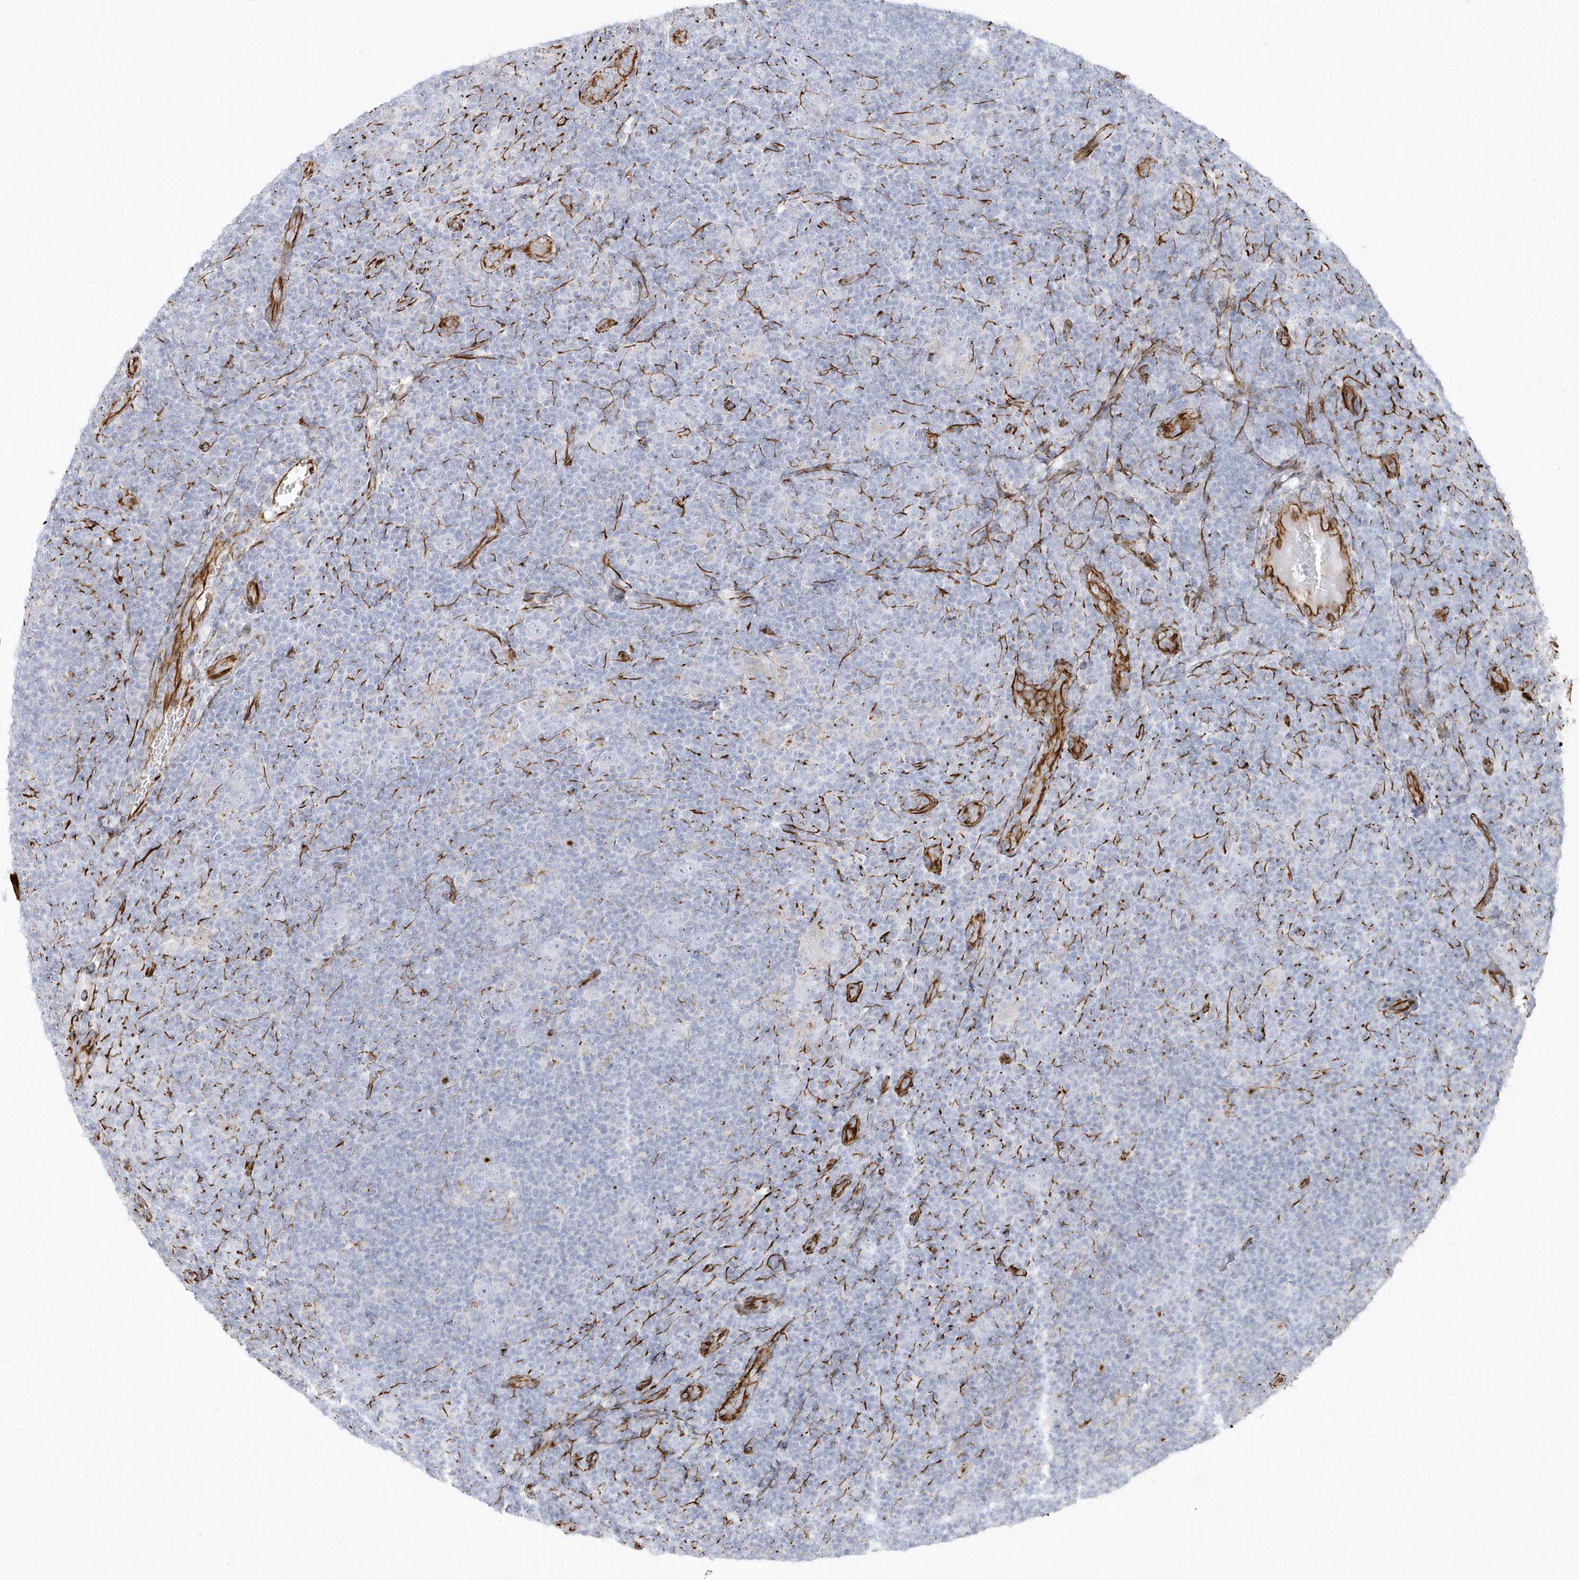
{"staining": {"intensity": "negative", "quantity": "none", "location": "none"}, "tissue": "lymphoma", "cell_type": "Tumor cells", "image_type": "cancer", "snomed": [{"axis": "morphology", "description": "Hodgkin's disease, NOS"}, {"axis": "topography", "description": "Lymph node"}], "caption": "Immunohistochemistry (IHC) of human lymphoma reveals no expression in tumor cells.", "gene": "PPIL6", "patient": {"sex": "female", "age": 57}}